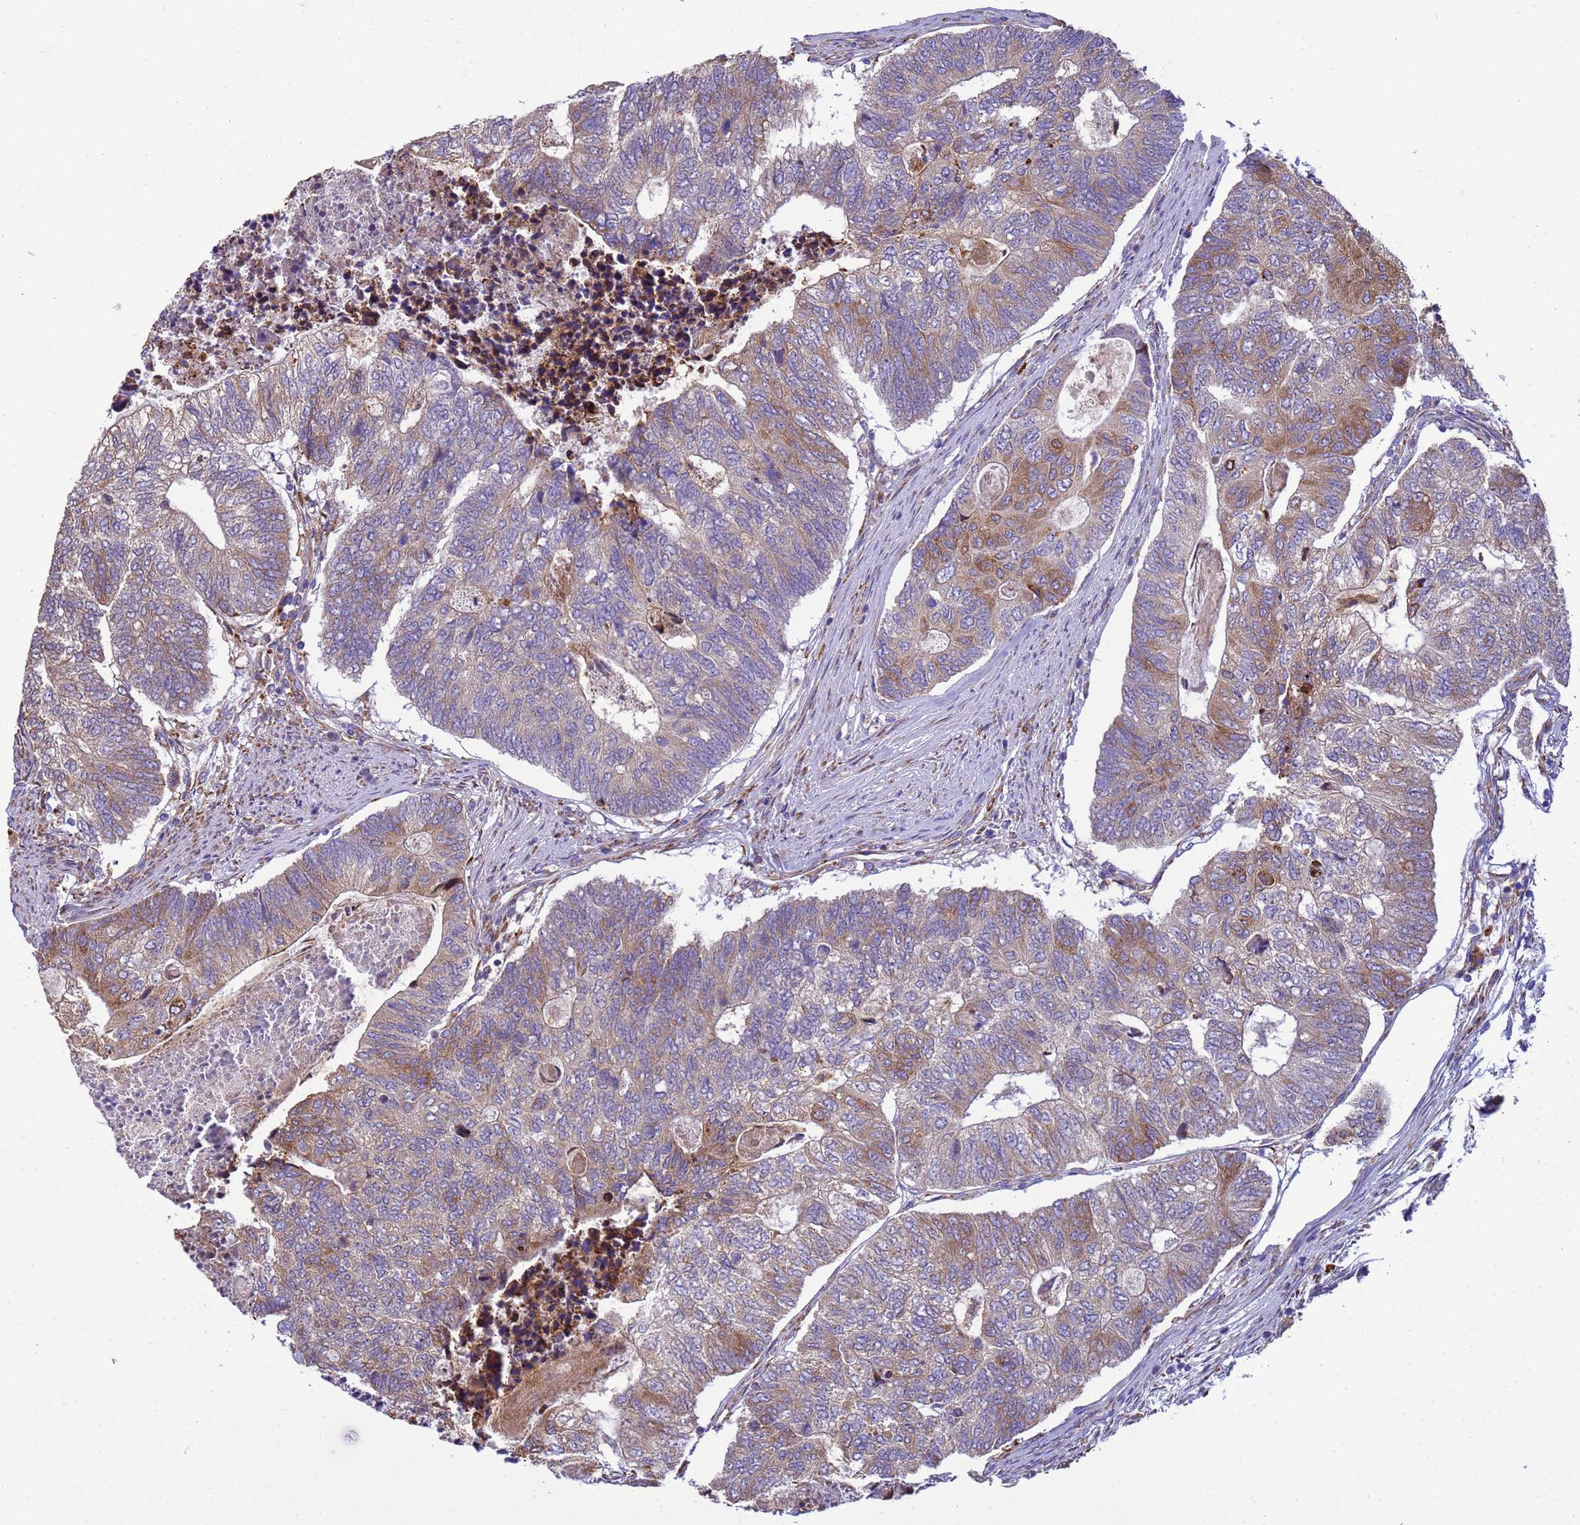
{"staining": {"intensity": "moderate", "quantity": "25%-75%", "location": "cytoplasmic/membranous"}, "tissue": "colorectal cancer", "cell_type": "Tumor cells", "image_type": "cancer", "snomed": [{"axis": "morphology", "description": "Adenocarcinoma, NOS"}, {"axis": "topography", "description": "Colon"}], "caption": "Moderate cytoplasmic/membranous positivity for a protein is appreciated in approximately 25%-75% of tumor cells of colorectal cancer (adenocarcinoma) using immunohistochemistry.", "gene": "THAP5", "patient": {"sex": "female", "age": 67}}